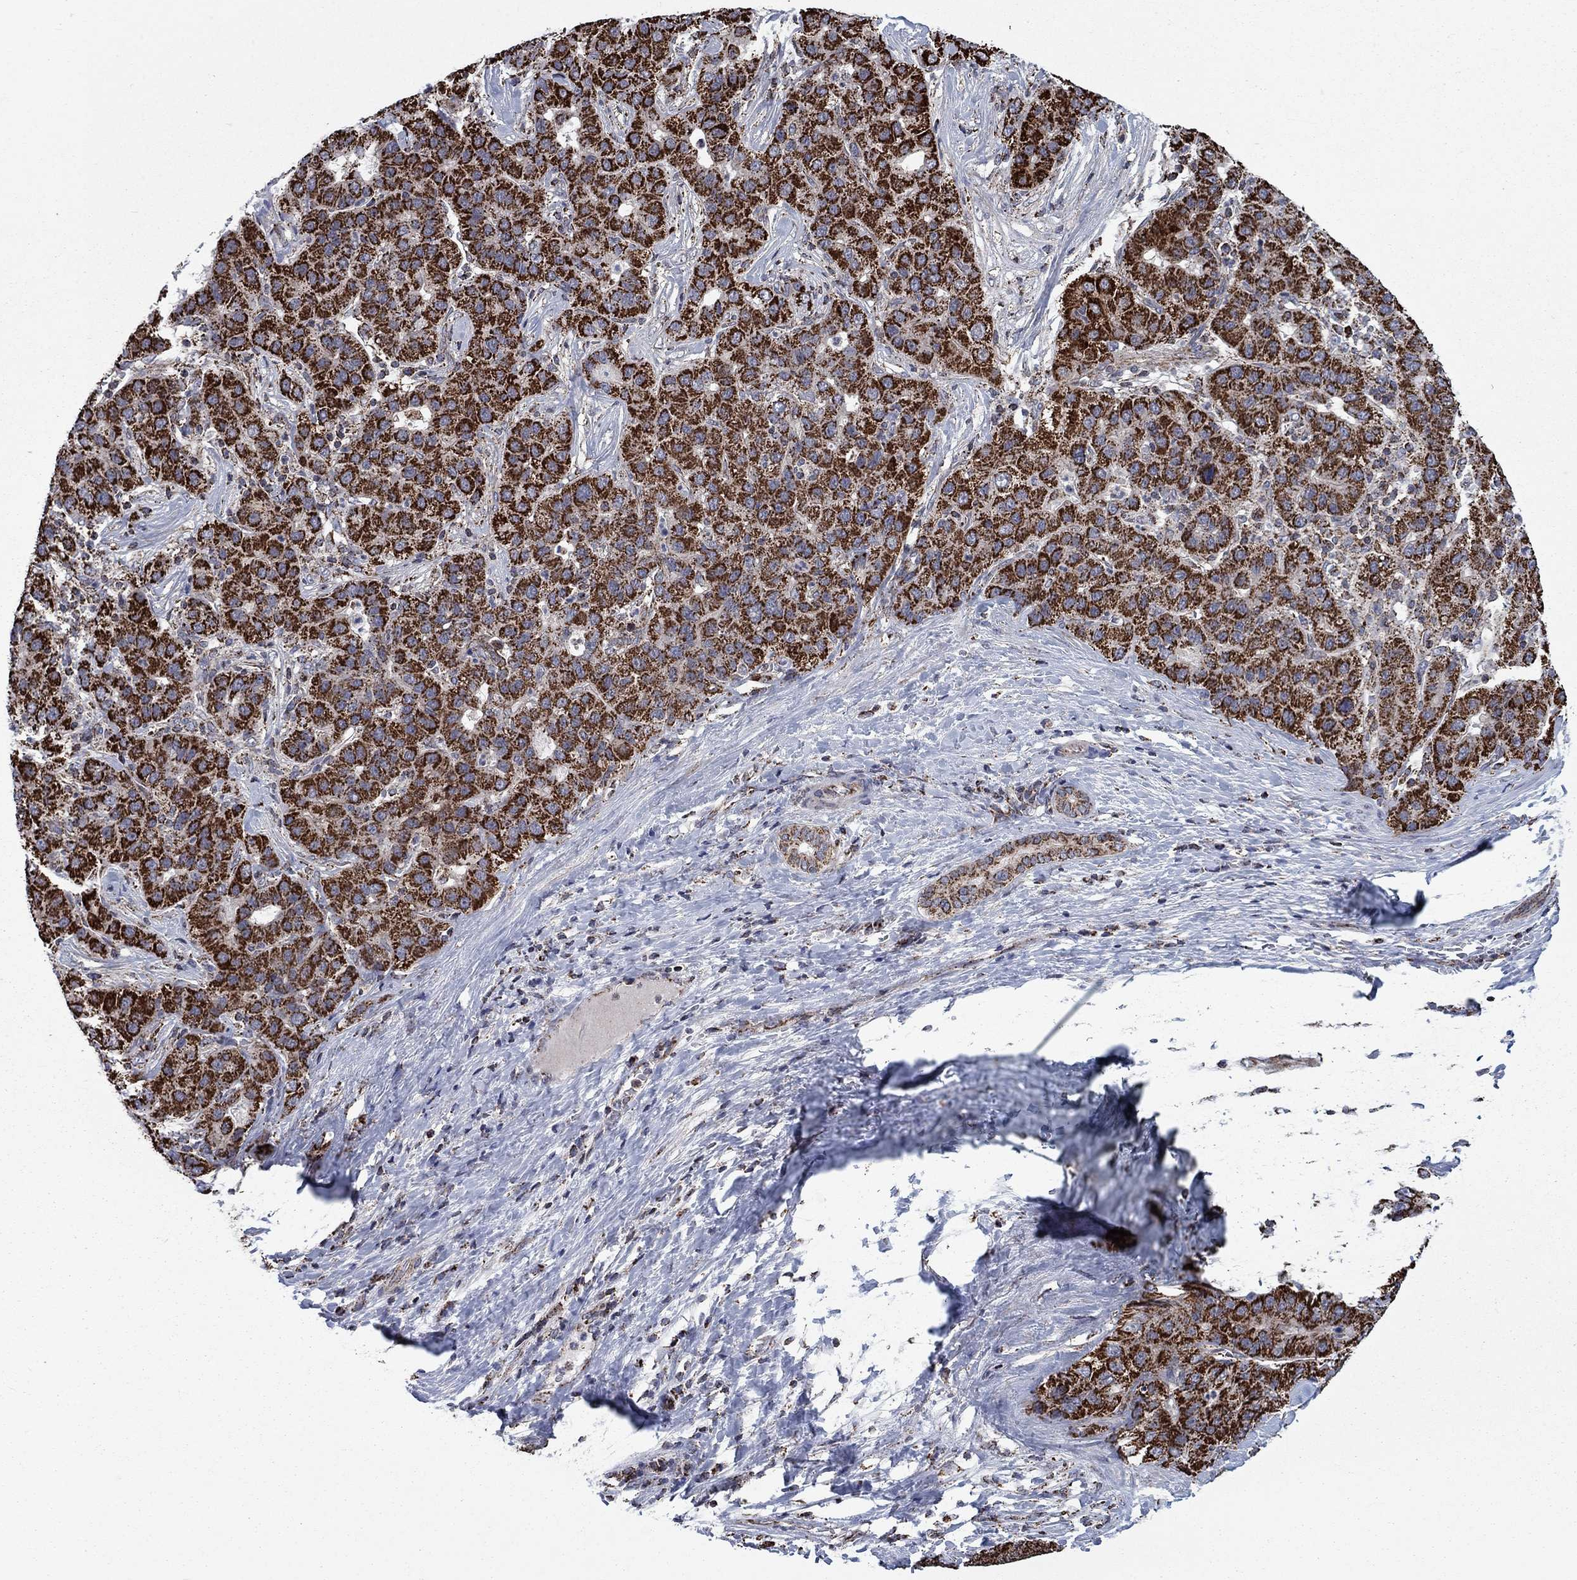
{"staining": {"intensity": "strong", "quantity": ">75%", "location": "cytoplasmic/membranous"}, "tissue": "liver cancer", "cell_type": "Tumor cells", "image_type": "cancer", "snomed": [{"axis": "morphology", "description": "Carcinoma, Hepatocellular, NOS"}, {"axis": "topography", "description": "Liver"}], "caption": "A high amount of strong cytoplasmic/membranous positivity is appreciated in approximately >75% of tumor cells in hepatocellular carcinoma (liver) tissue.", "gene": "MOAP1", "patient": {"sex": "male", "age": 65}}